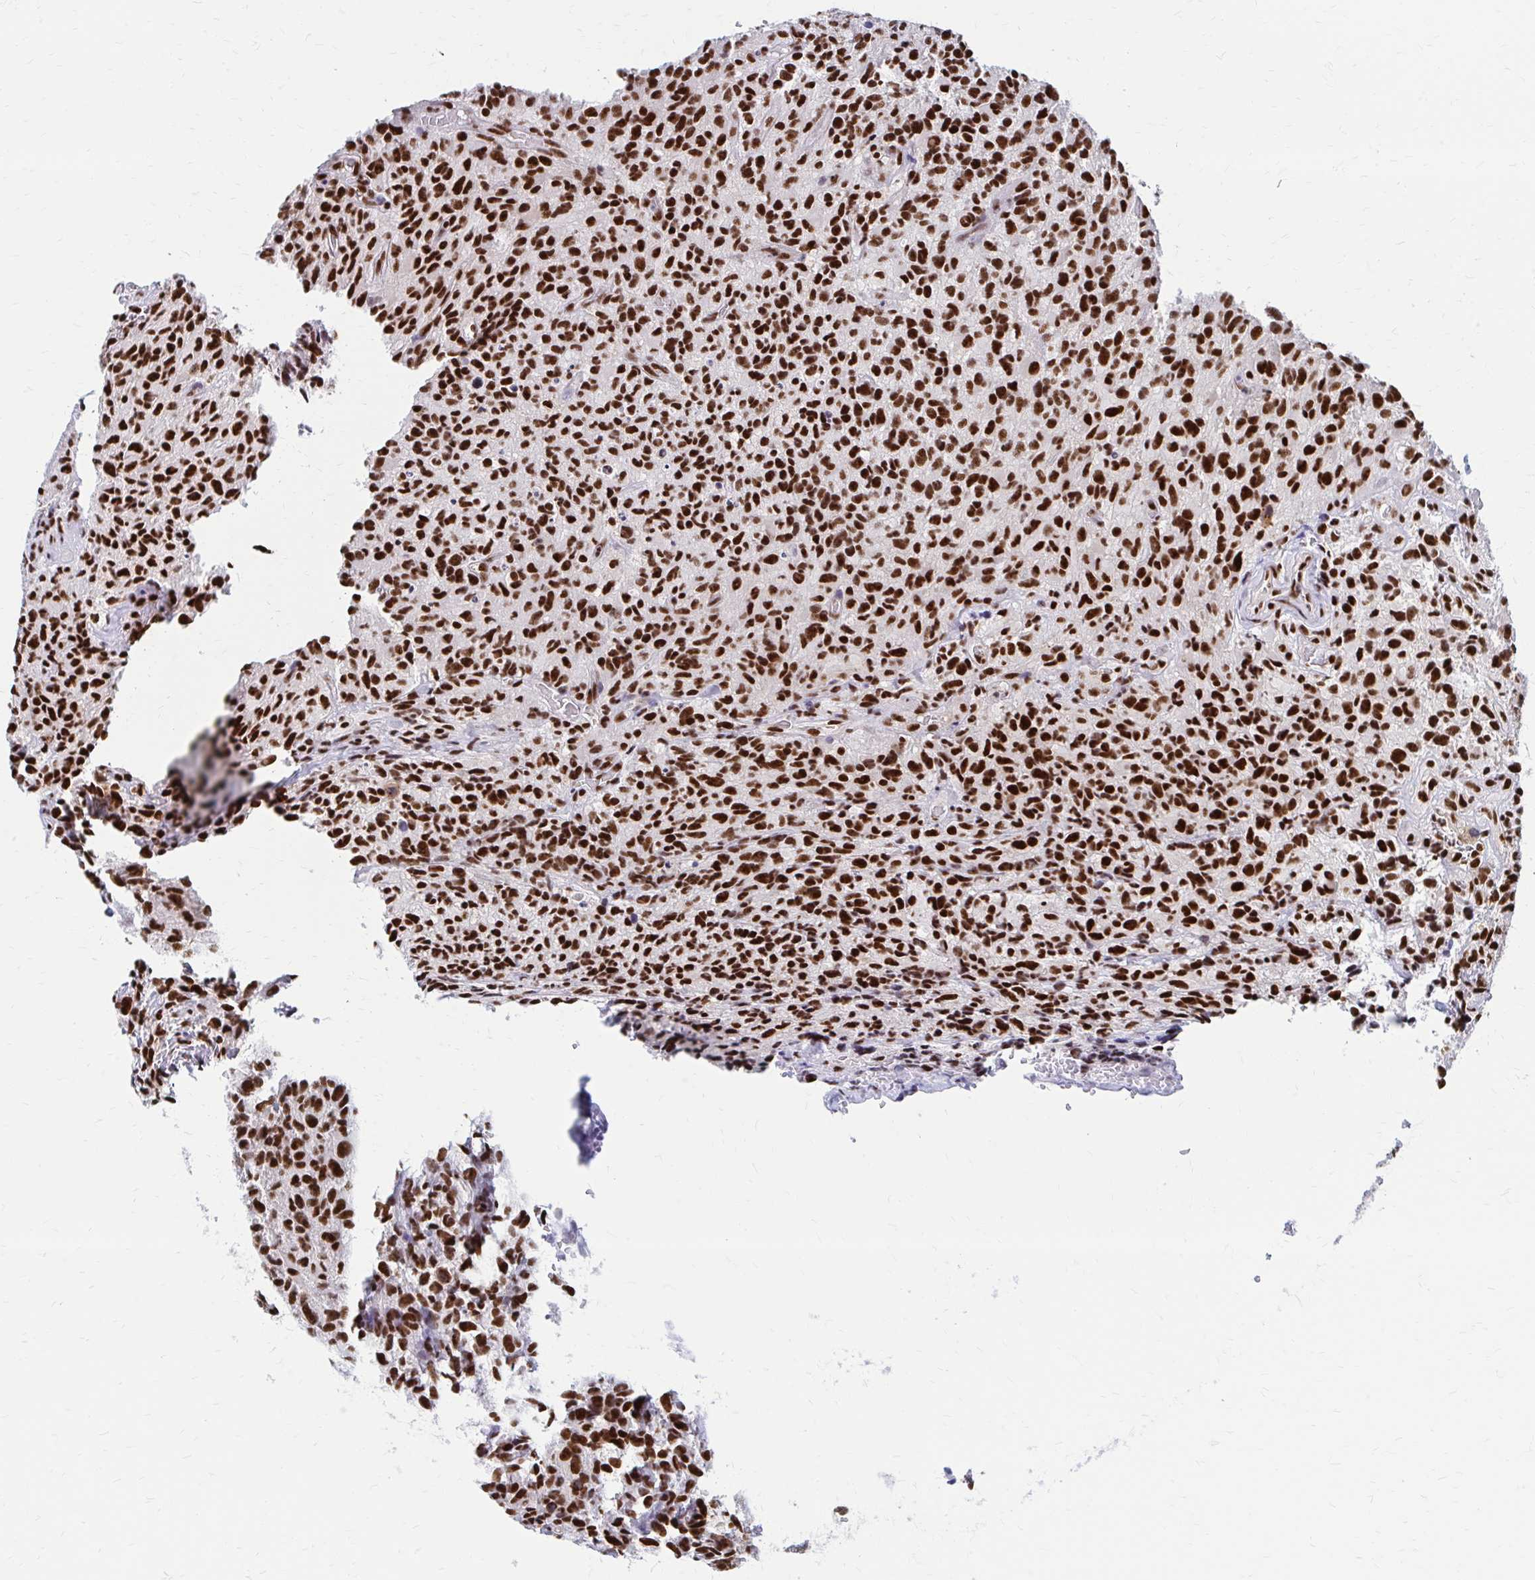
{"staining": {"intensity": "strong", "quantity": ">75%", "location": "nuclear"}, "tissue": "glioma", "cell_type": "Tumor cells", "image_type": "cancer", "snomed": [{"axis": "morphology", "description": "Glioma, malignant, High grade"}, {"axis": "topography", "description": "Brain"}], "caption": "Glioma stained with a brown dye demonstrates strong nuclear positive expression in about >75% of tumor cells.", "gene": "CNKSR3", "patient": {"sex": "male", "age": 76}}